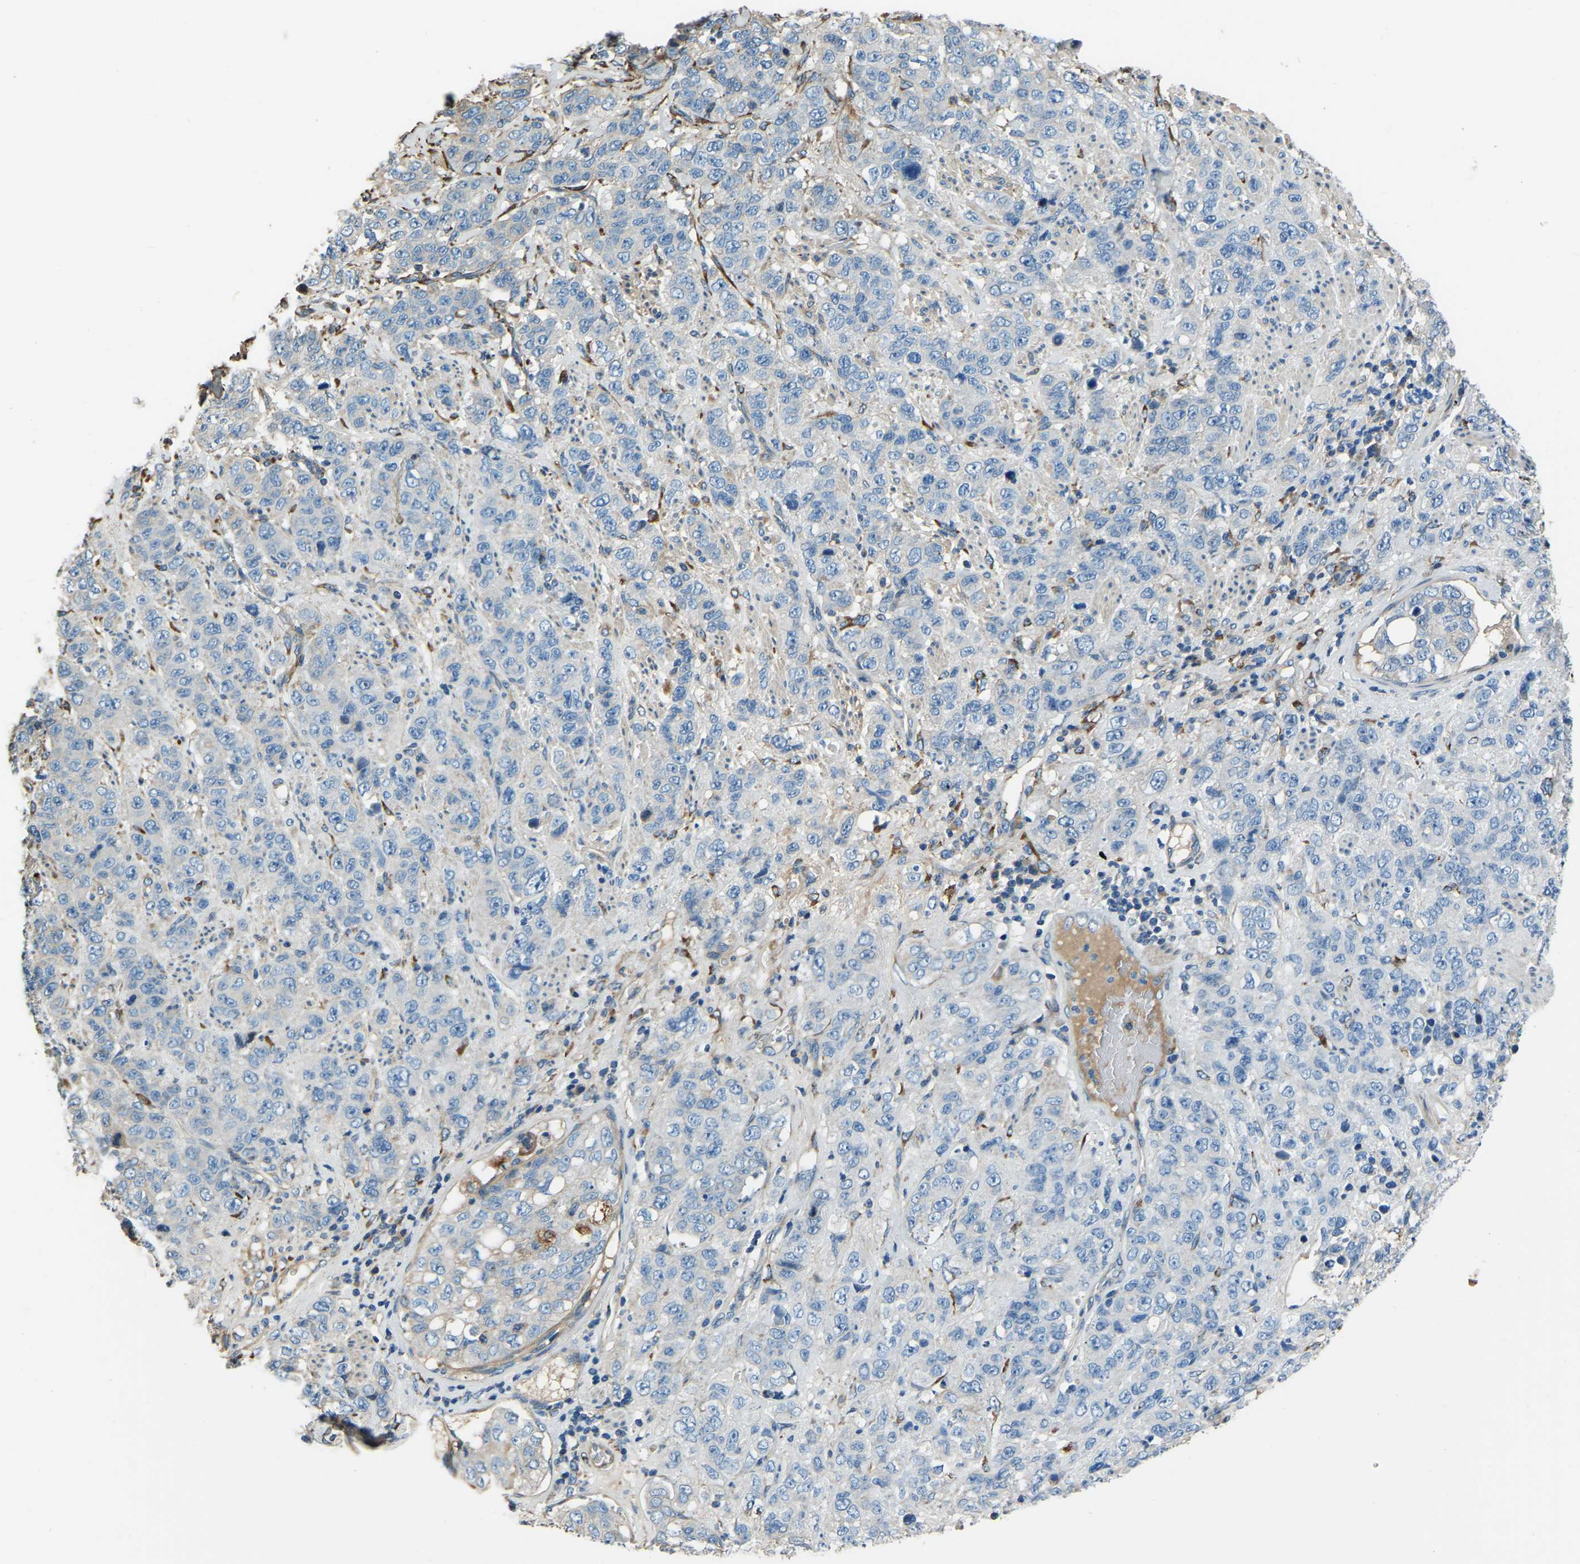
{"staining": {"intensity": "negative", "quantity": "none", "location": "none"}, "tissue": "stomach cancer", "cell_type": "Tumor cells", "image_type": "cancer", "snomed": [{"axis": "morphology", "description": "Adenocarcinoma, NOS"}, {"axis": "topography", "description": "Stomach"}], "caption": "A high-resolution micrograph shows immunohistochemistry staining of adenocarcinoma (stomach), which displays no significant positivity in tumor cells.", "gene": "COL3A1", "patient": {"sex": "male", "age": 48}}